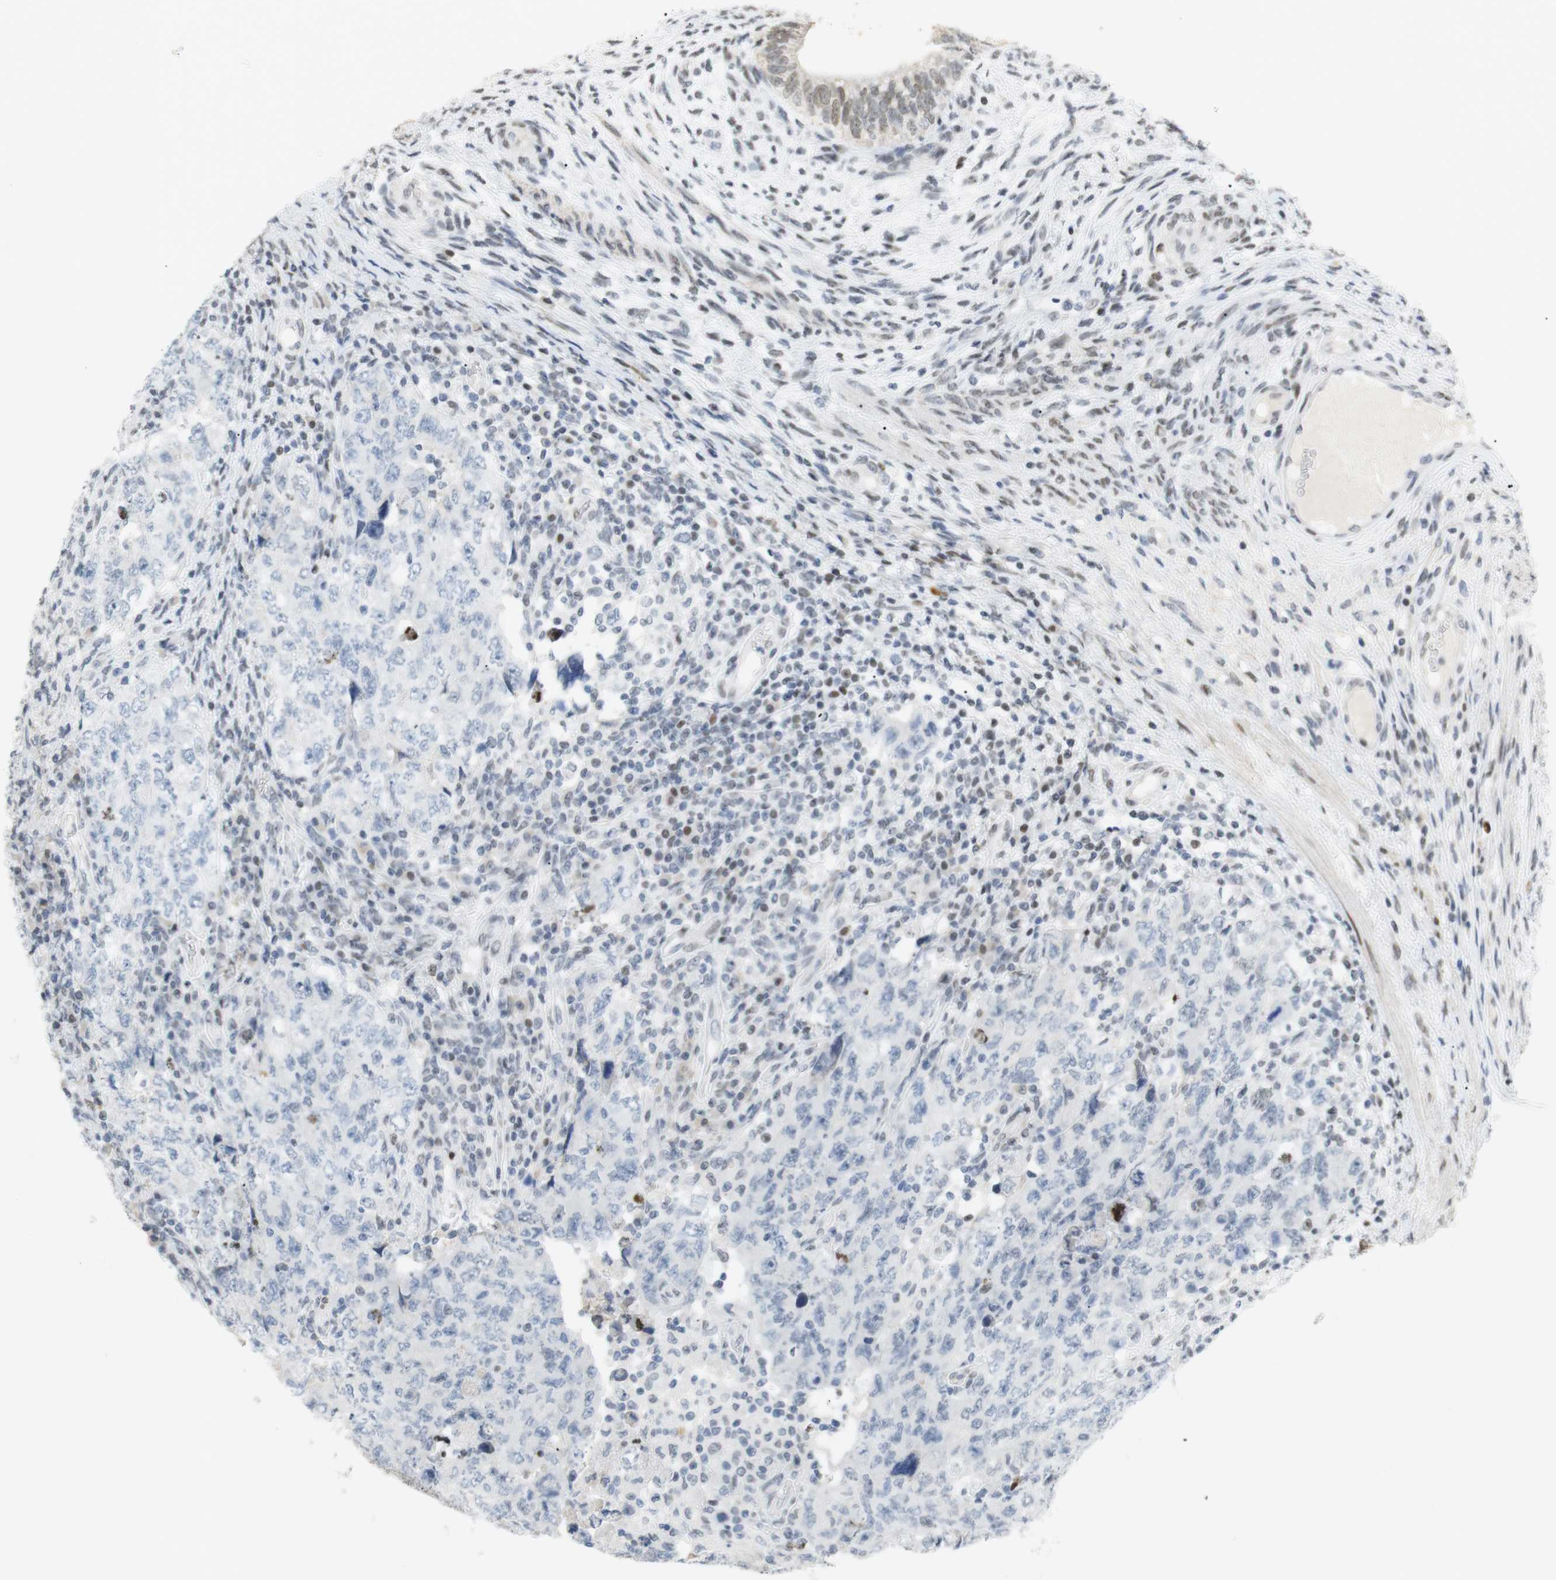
{"staining": {"intensity": "negative", "quantity": "none", "location": "none"}, "tissue": "testis cancer", "cell_type": "Tumor cells", "image_type": "cancer", "snomed": [{"axis": "morphology", "description": "Carcinoma, Embryonal, NOS"}, {"axis": "topography", "description": "Testis"}], "caption": "Embryonal carcinoma (testis) was stained to show a protein in brown. There is no significant expression in tumor cells. (Brightfield microscopy of DAB (3,3'-diaminobenzidine) IHC at high magnification).", "gene": "BMI1", "patient": {"sex": "male", "age": 26}}